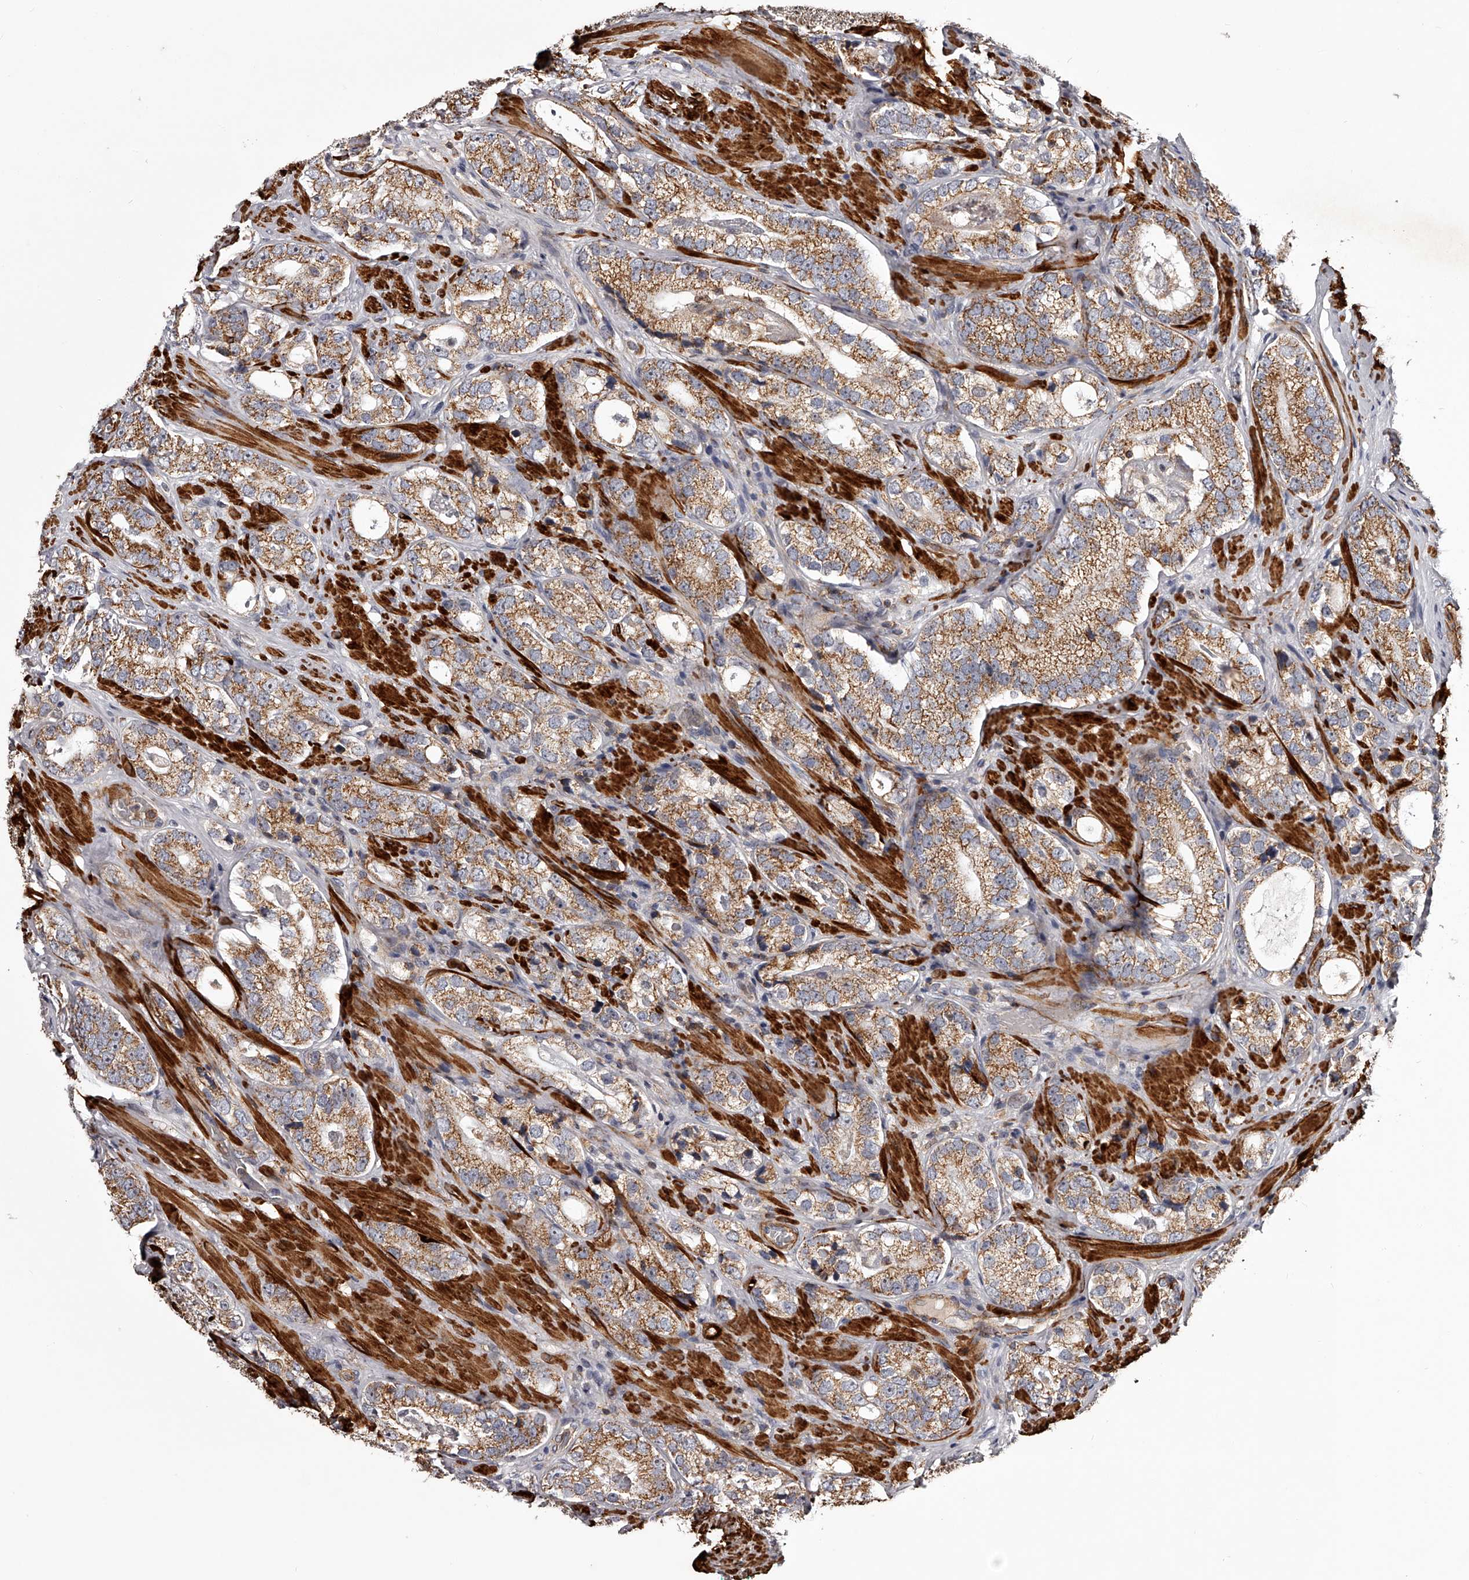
{"staining": {"intensity": "moderate", "quantity": ">75%", "location": "cytoplasmic/membranous"}, "tissue": "prostate cancer", "cell_type": "Tumor cells", "image_type": "cancer", "snomed": [{"axis": "morphology", "description": "Adenocarcinoma, High grade"}, {"axis": "topography", "description": "Prostate"}], "caption": "A brown stain highlights moderate cytoplasmic/membranous expression of a protein in human prostate cancer tumor cells. (IHC, brightfield microscopy, high magnification).", "gene": "RRP36", "patient": {"sex": "male", "age": 56}}